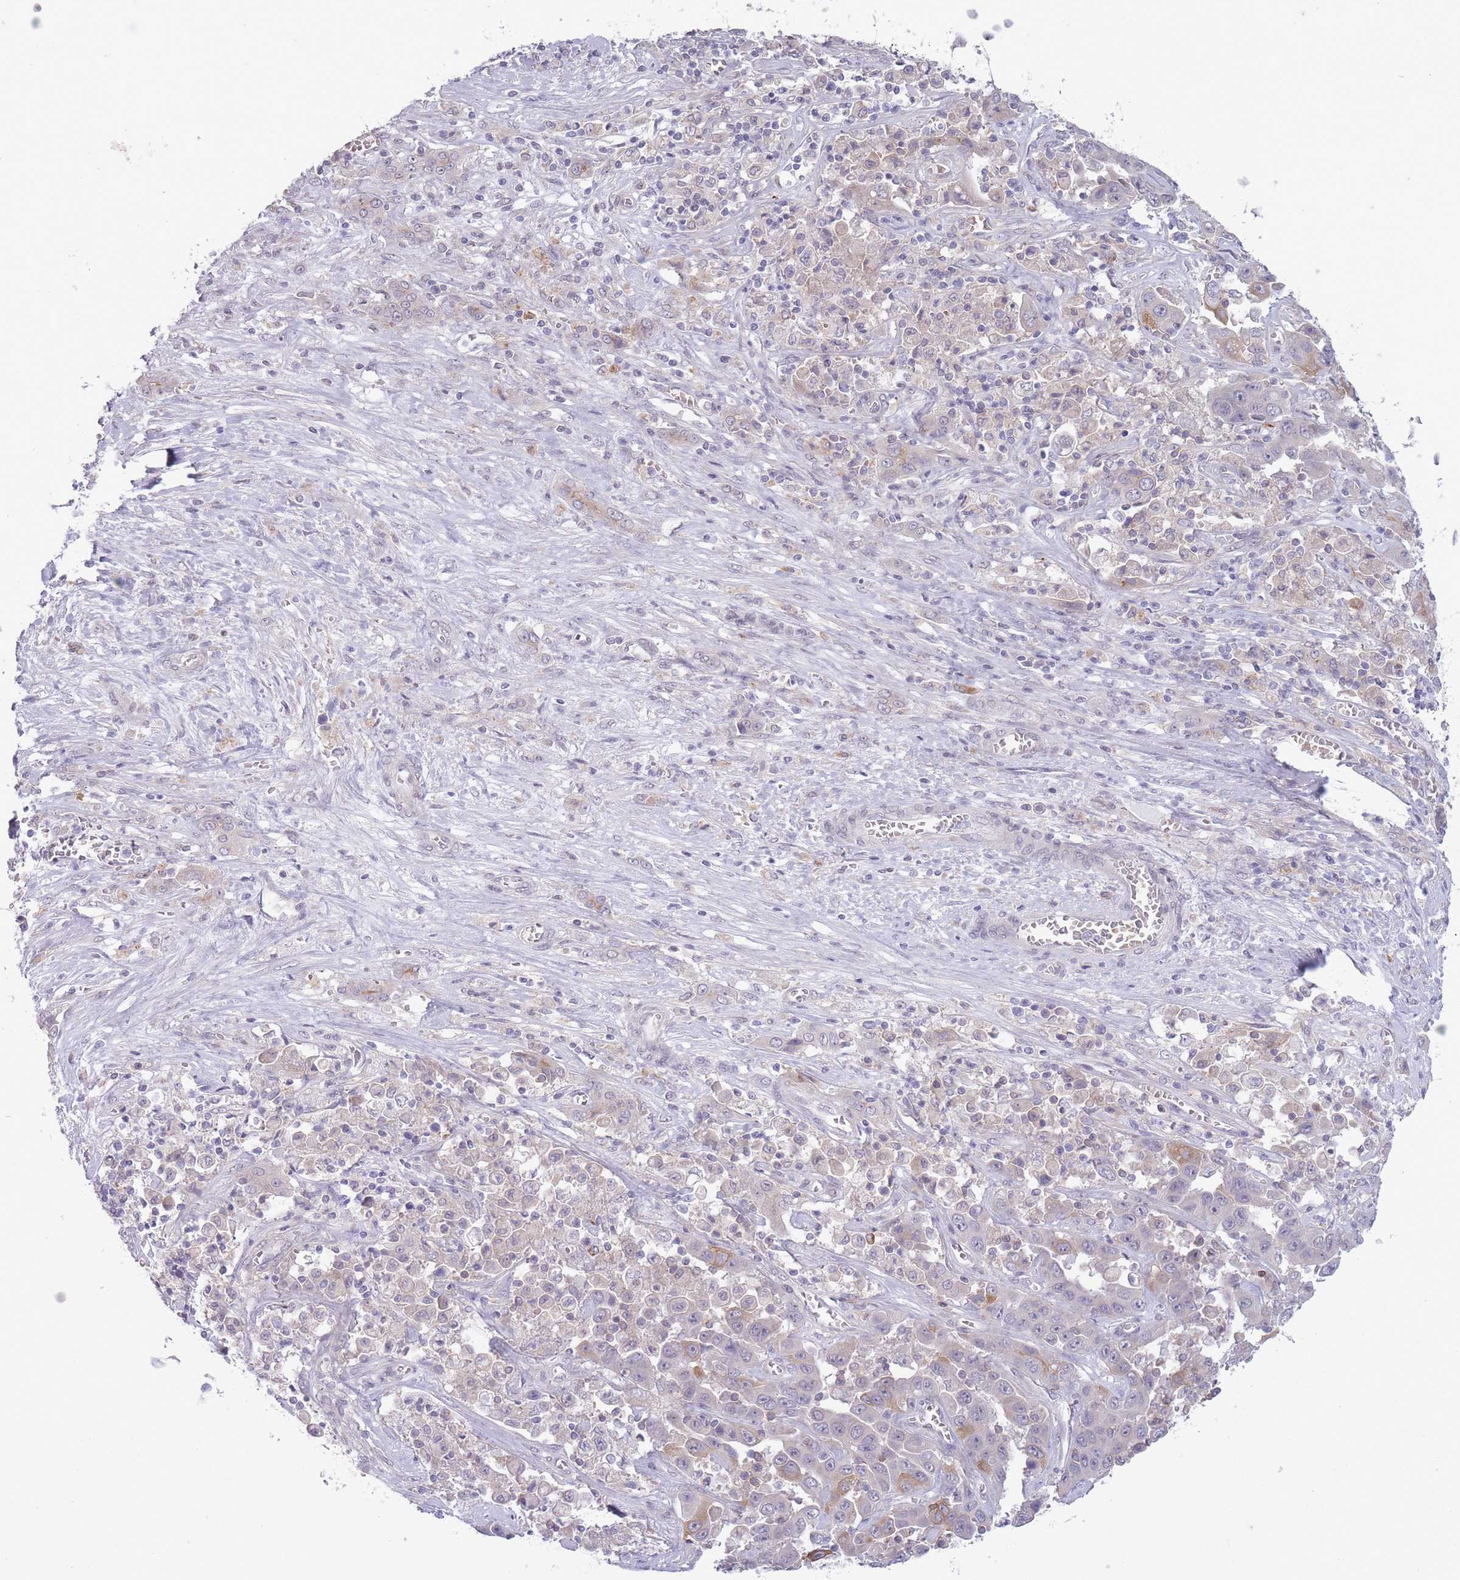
{"staining": {"intensity": "moderate", "quantity": "<25%", "location": "cytoplasmic/membranous"}, "tissue": "liver cancer", "cell_type": "Tumor cells", "image_type": "cancer", "snomed": [{"axis": "morphology", "description": "Cholangiocarcinoma"}, {"axis": "topography", "description": "Liver"}], "caption": "Human liver cancer stained with a brown dye displays moderate cytoplasmic/membranous positive expression in about <25% of tumor cells.", "gene": "ARPIN", "patient": {"sex": "female", "age": 52}}